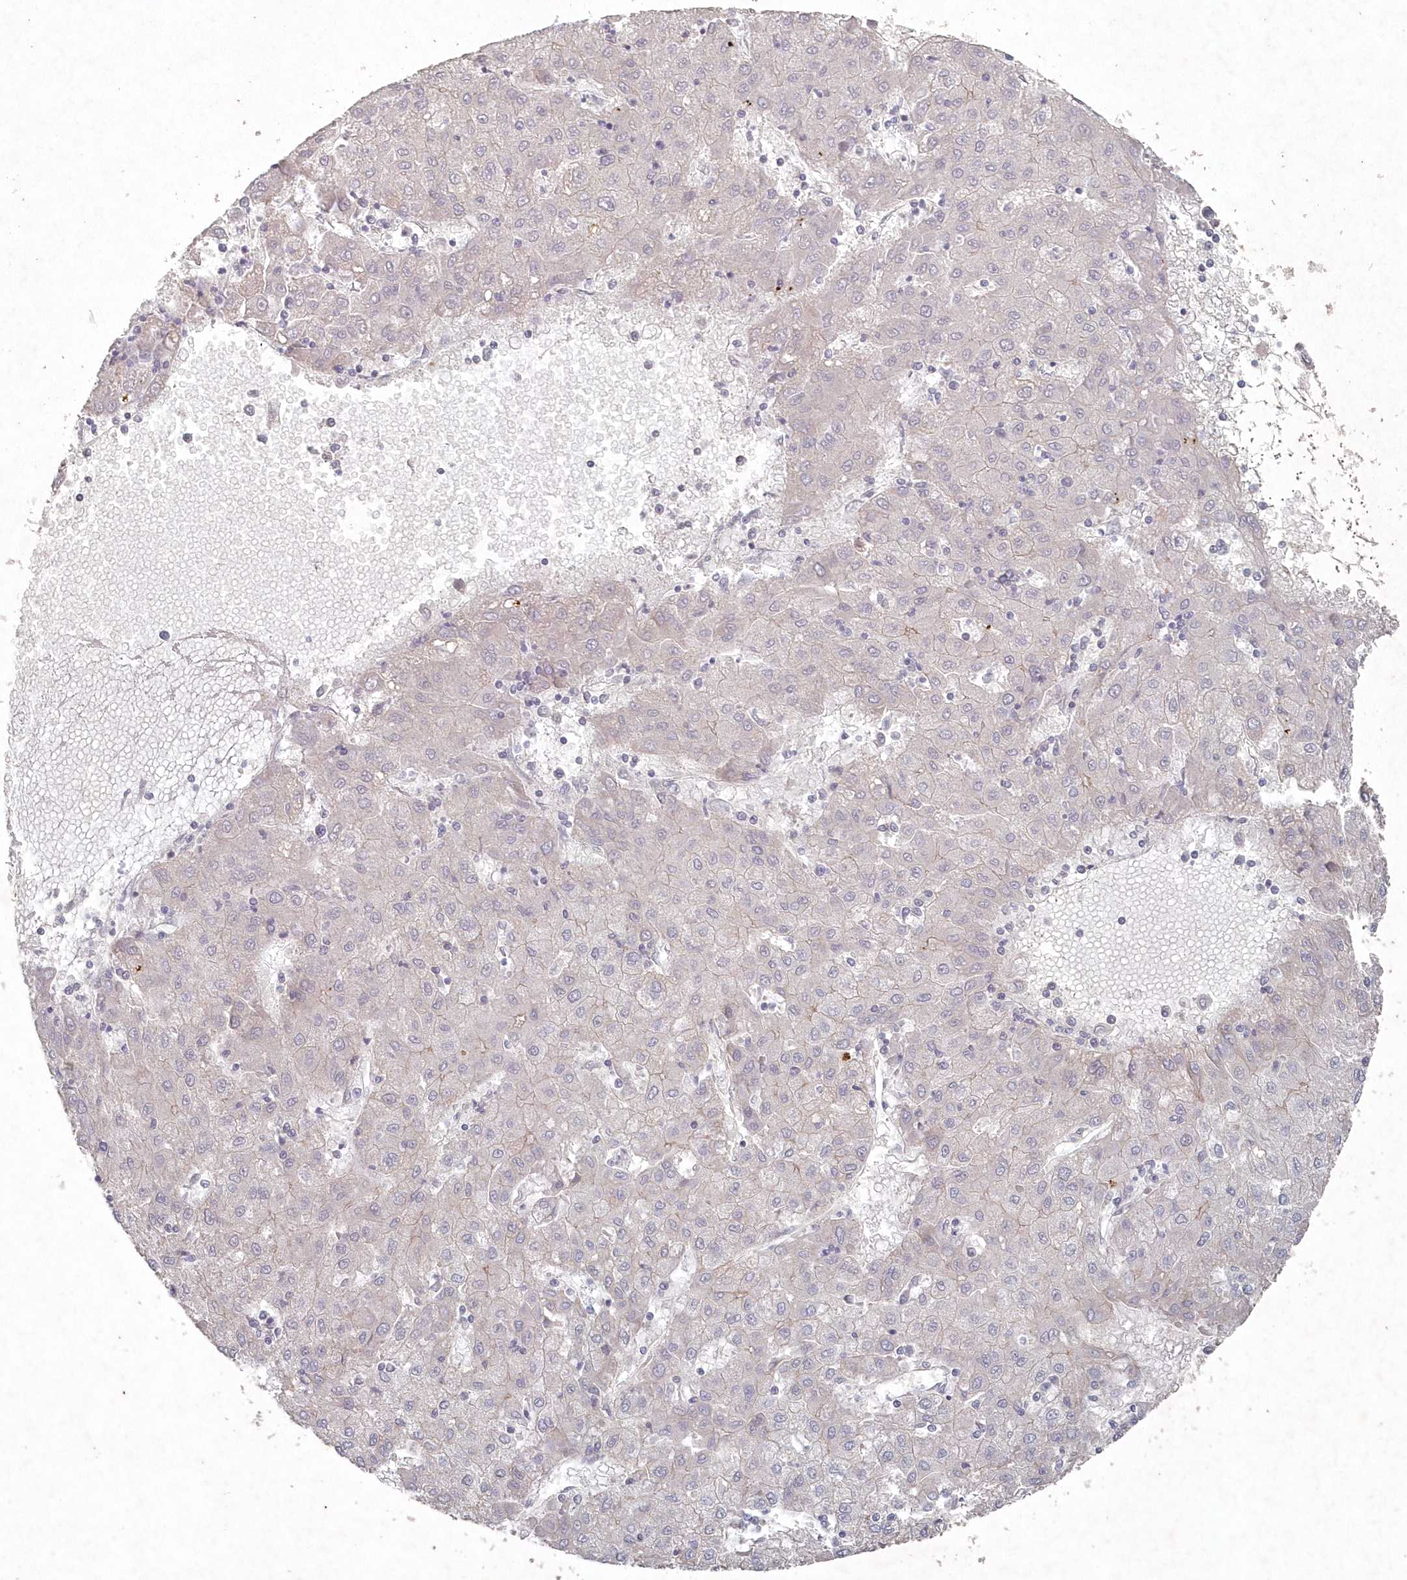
{"staining": {"intensity": "negative", "quantity": "none", "location": "none"}, "tissue": "liver cancer", "cell_type": "Tumor cells", "image_type": "cancer", "snomed": [{"axis": "morphology", "description": "Carcinoma, Hepatocellular, NOS"}, {"axis": "topography", "description": "Liver"}], "caption": "An image of liver hepatocellular carcinoma stained for a protein displays no brown staining in tumor cells.", "gene": "VSIG2", "patient": {"sex": "male", "age": 72}}